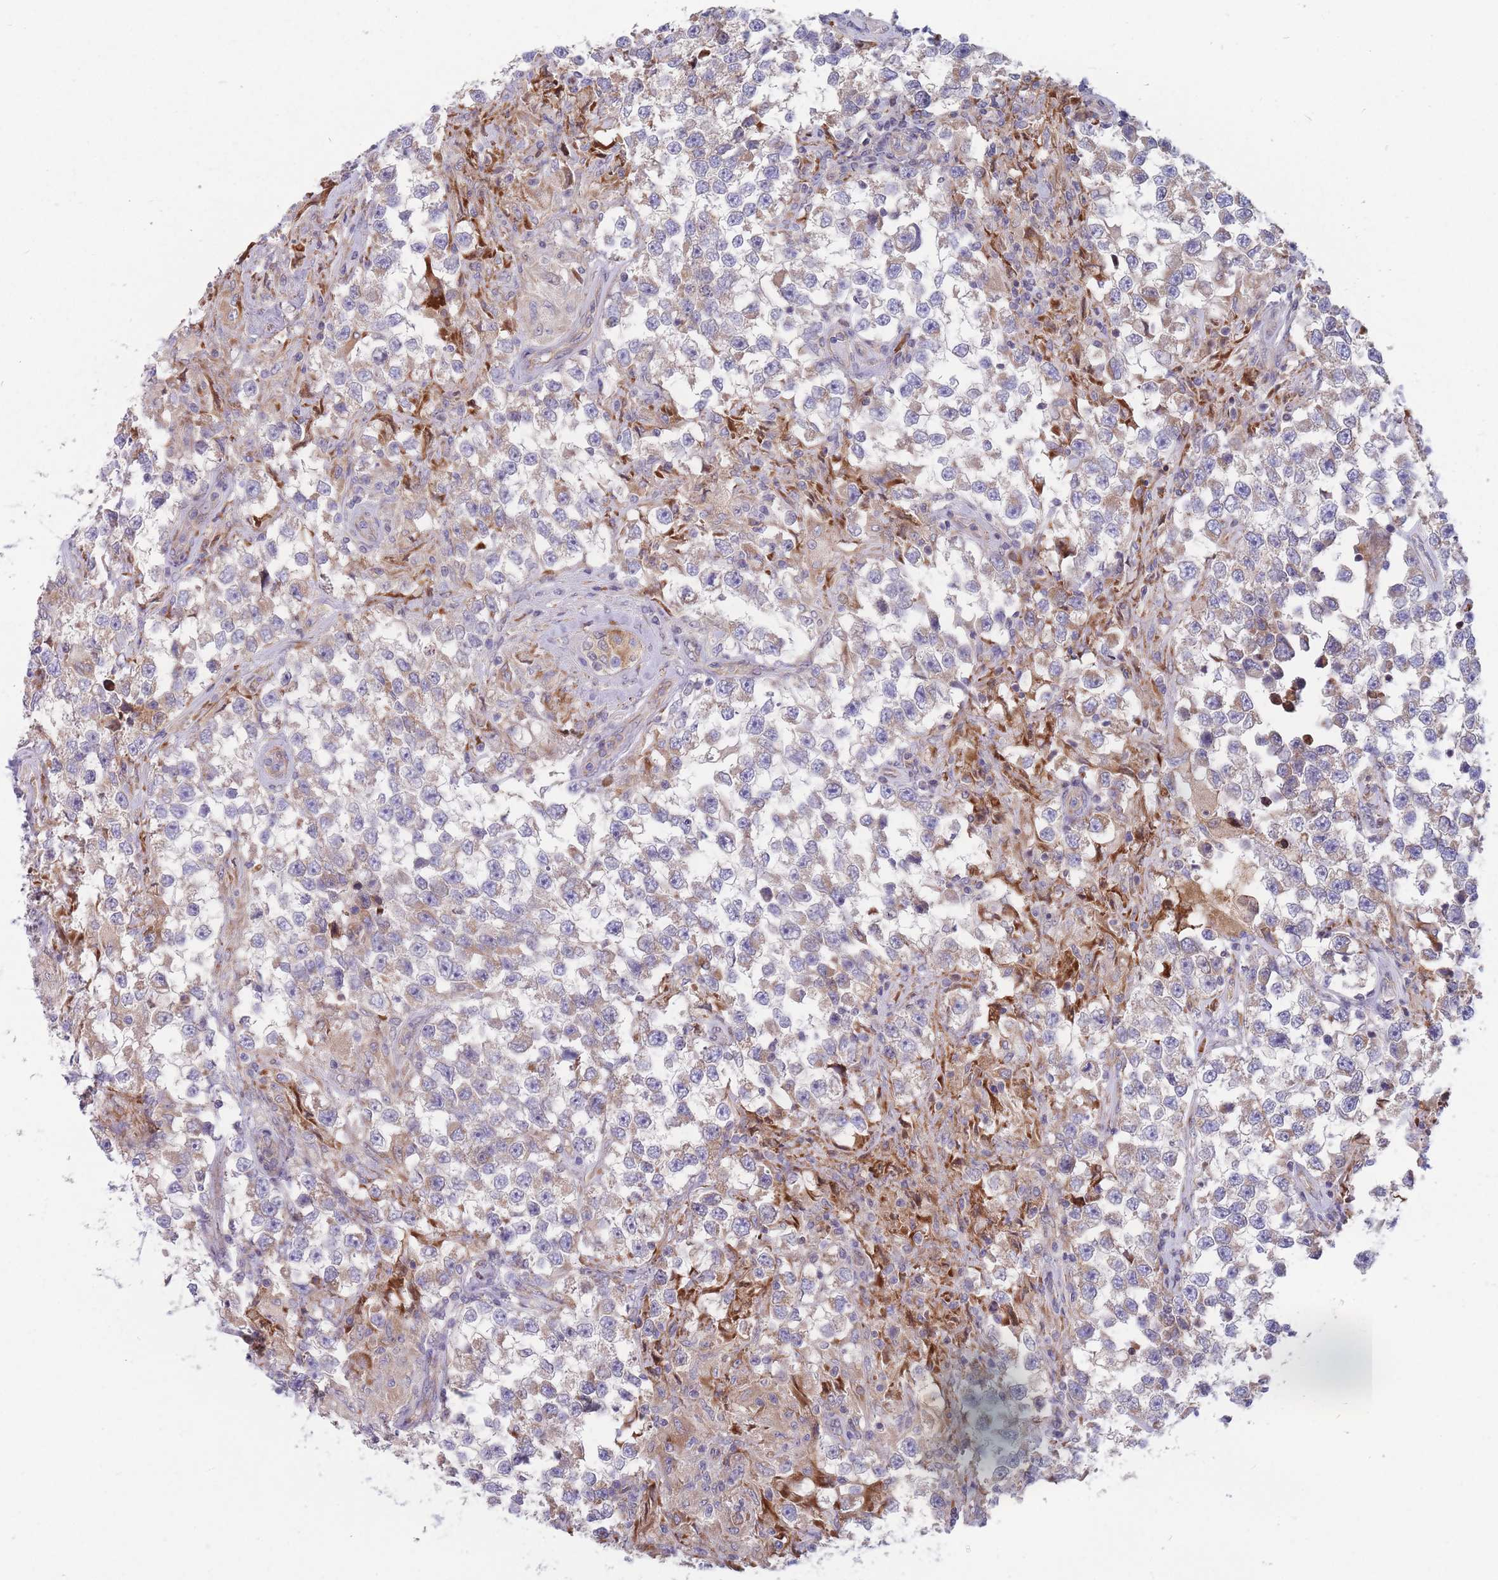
{"staining": {"intensity": "negative", "quantity": "none", "location": "none"}, "tissue": "testis cancer", "cell_type": "Tumor cells", "image_type": "cancer", "snomed": [{"axis": "morphology", "description": "Seminoma, NOS"}, {"axis": "topography", "description": "Testis"}], "caption": "The photomicrograph displays no staining of tumor cells in testis seminoma.", "gene": "TMEM131L", "patient": {"sex": "male", "age": 46}}